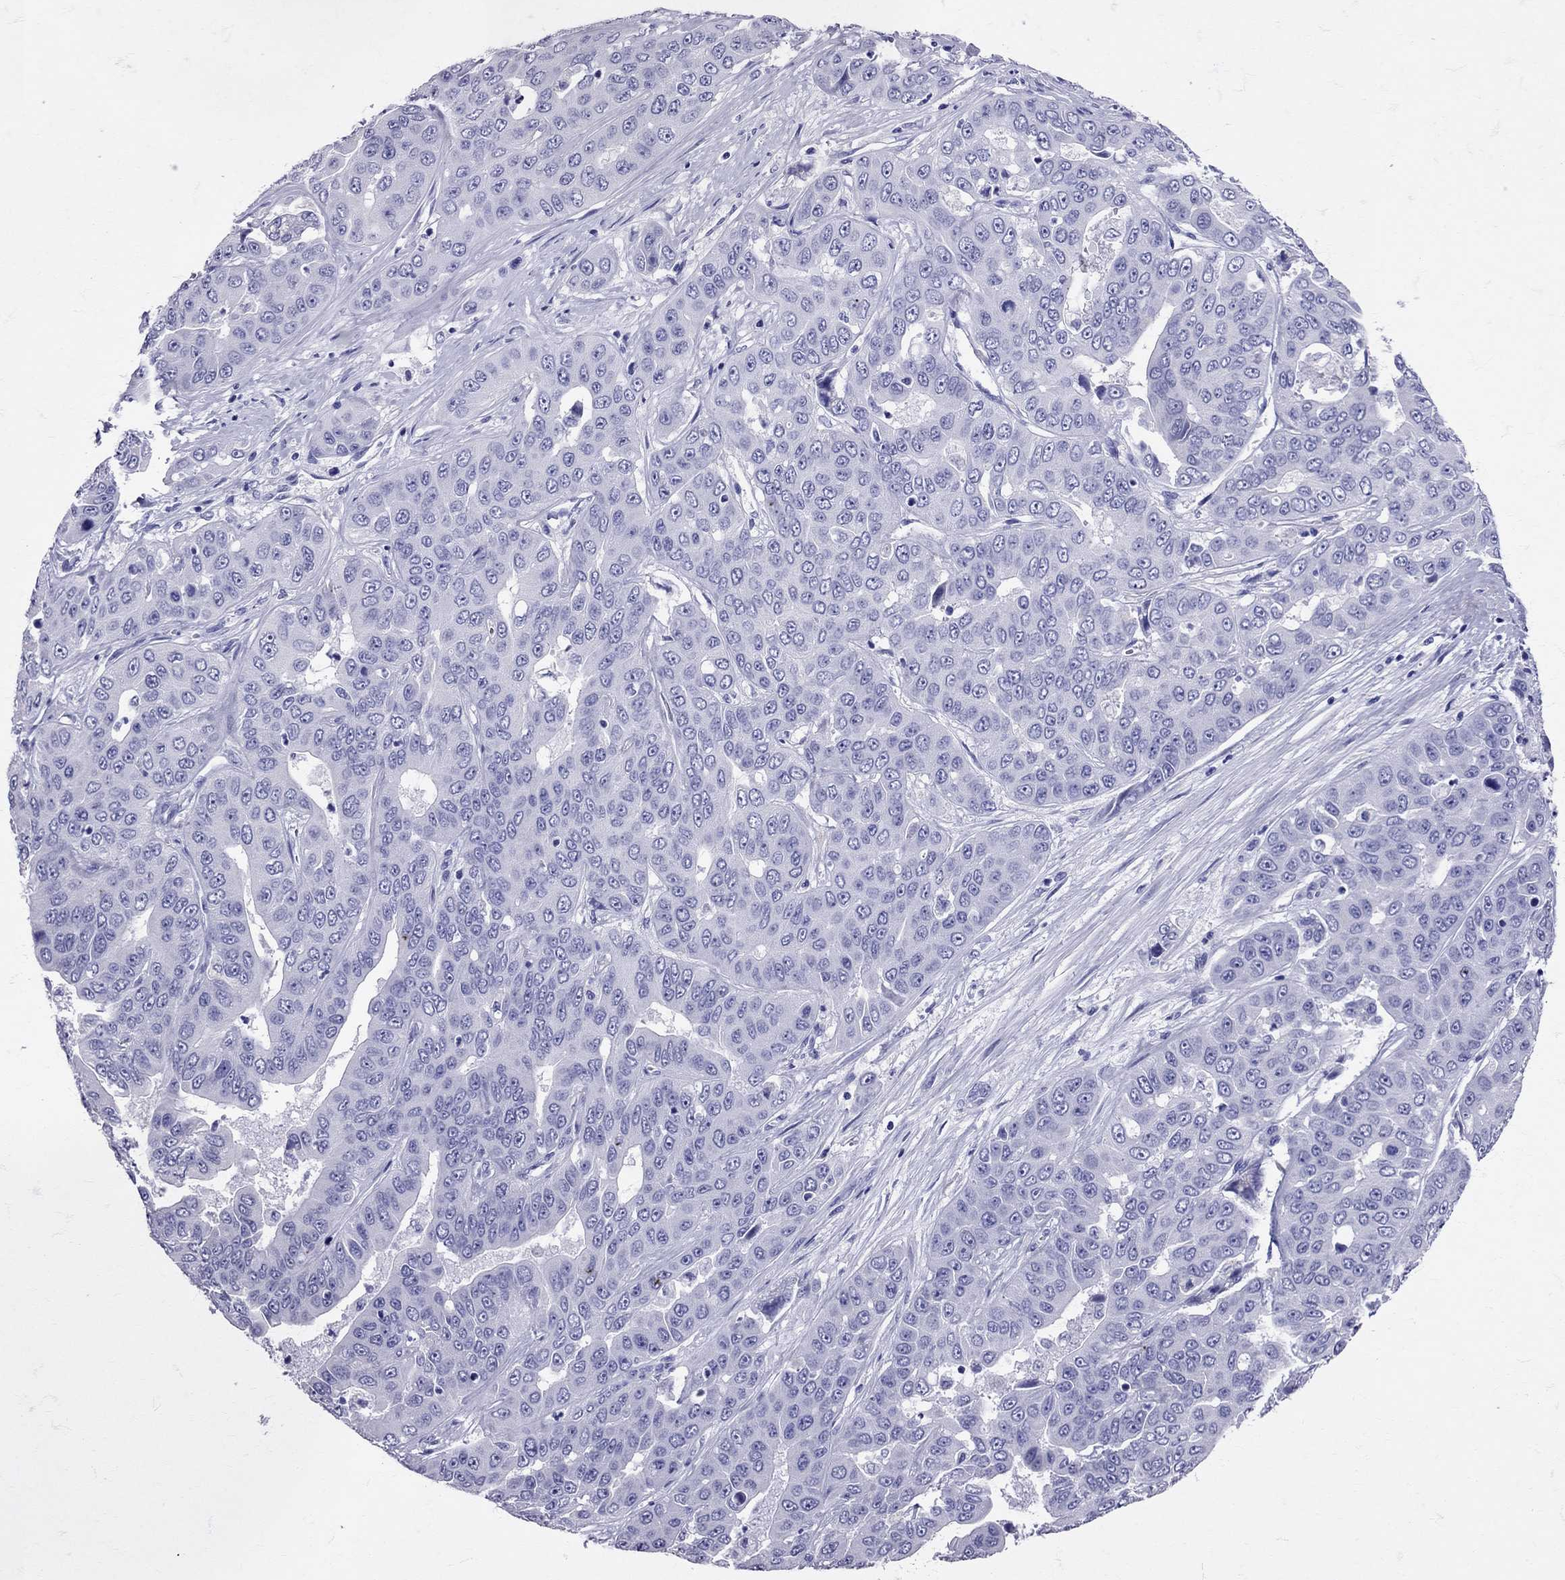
{"staining": {"intensity": "negative", "quantity": "none", "location": "none"}, "tissue": "liver cancer", "cell_type": "Tumor cells", "image_type": "cancer", "snomed": [{"axis": "morphology", "description": "Cholangiocarcinoma"}, {"axis": "topography", "description": "Liver"}], "caption": "An image of human liver cholangiocarcinoma is negative for staining in tumor cells. (Brightfield microscopy of DAB (3,3'-diaminobenzidine) immunohistochemistry (IHC) at high magnification).", "gene": "AVP", "patient": {"sex": "female", "age": 52}}